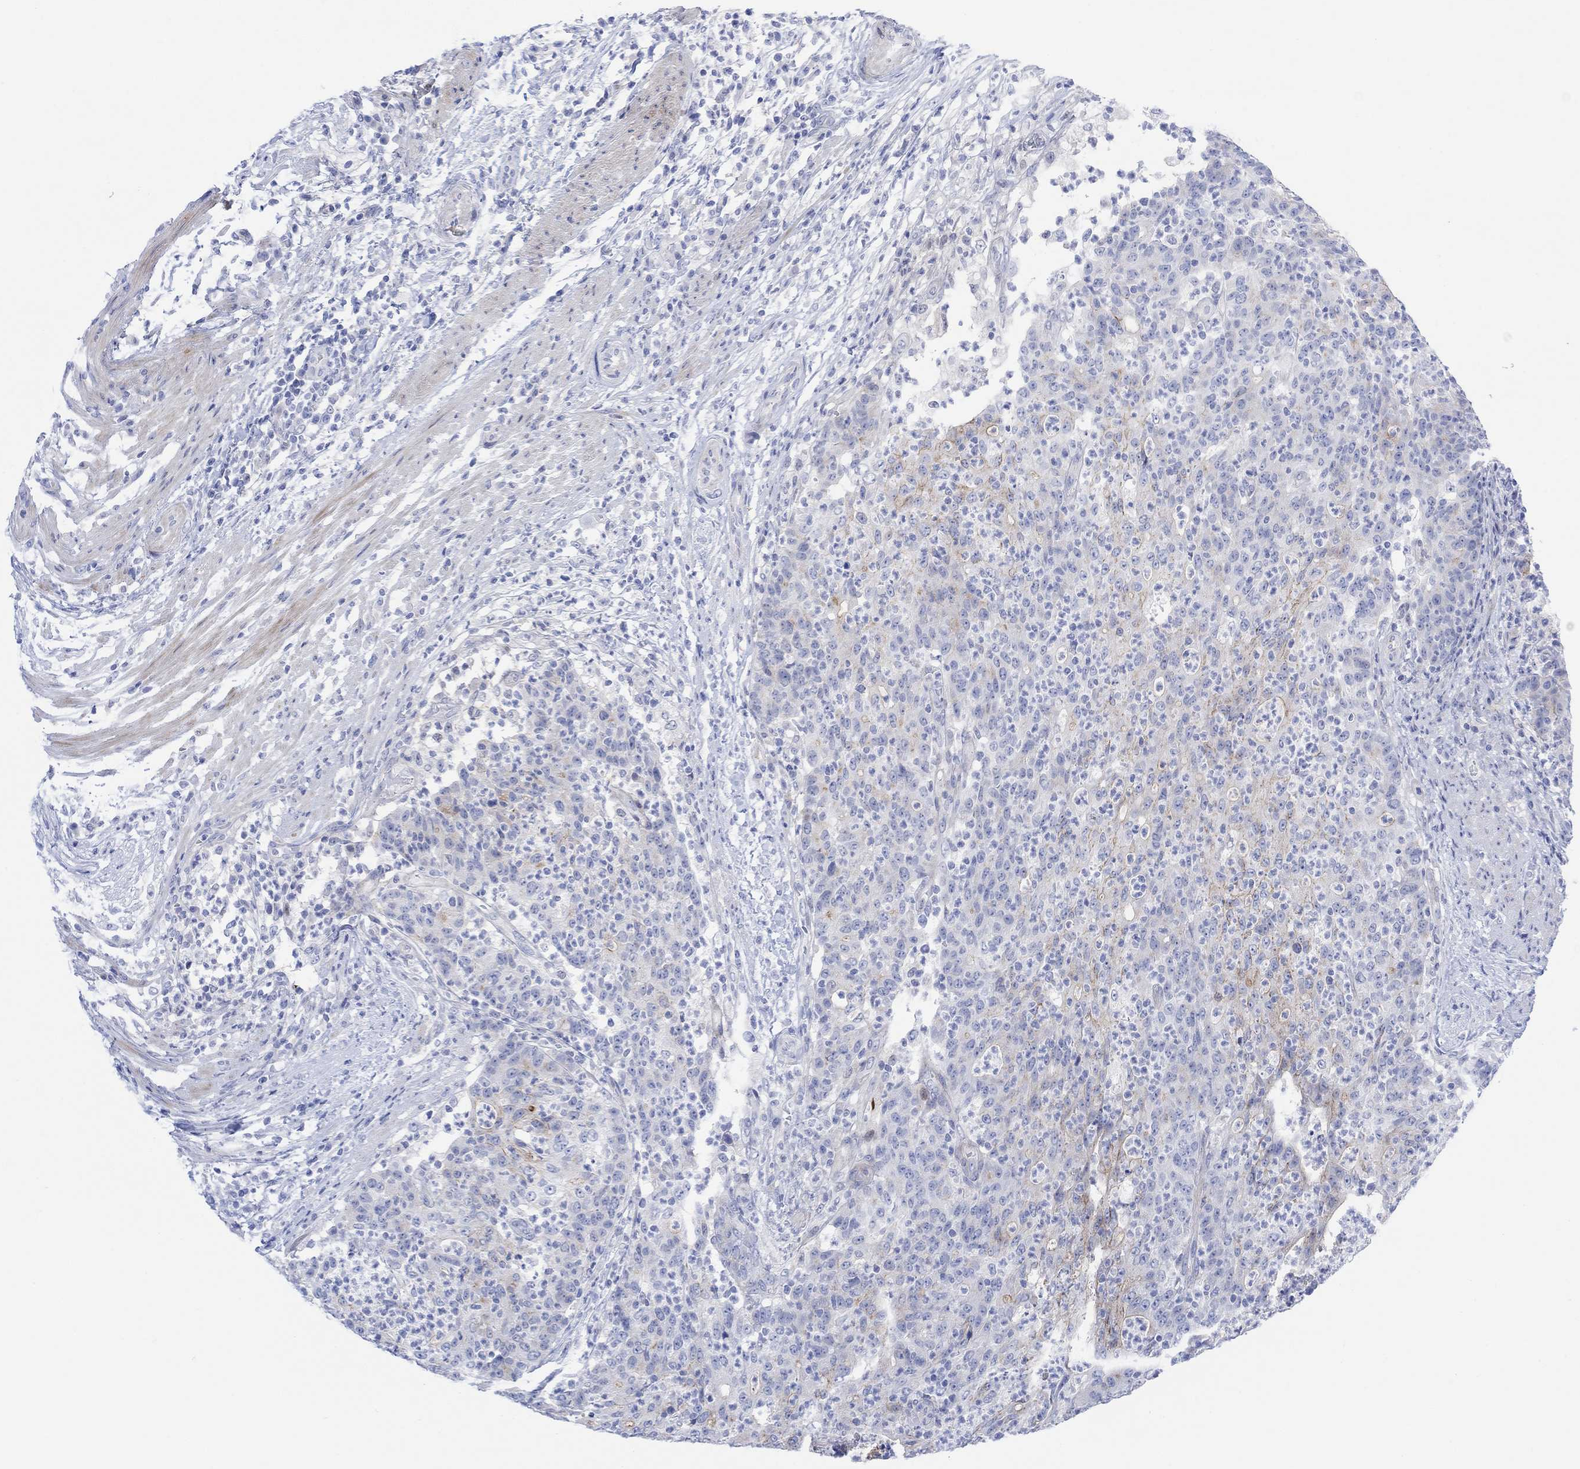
{"staining": {"intensity": "weak", "quantity": "<25%", "location": "cytoplasmic/membranous"}, "tissue": "colorectal cancer", "cell_type": "Tumor cells", "image_type": "cancer", "snomed": [{"axis": "morphology", "description": "Adenocarcinoma, NOS"}, {"axis": "topography", "description": "Colon"}], "caption": "Tumor cells are negative for protein expression in human colorectal adenocarcinoma.", "gene": "TLDC2", "patient": {"sex": "male", "age": 70}}